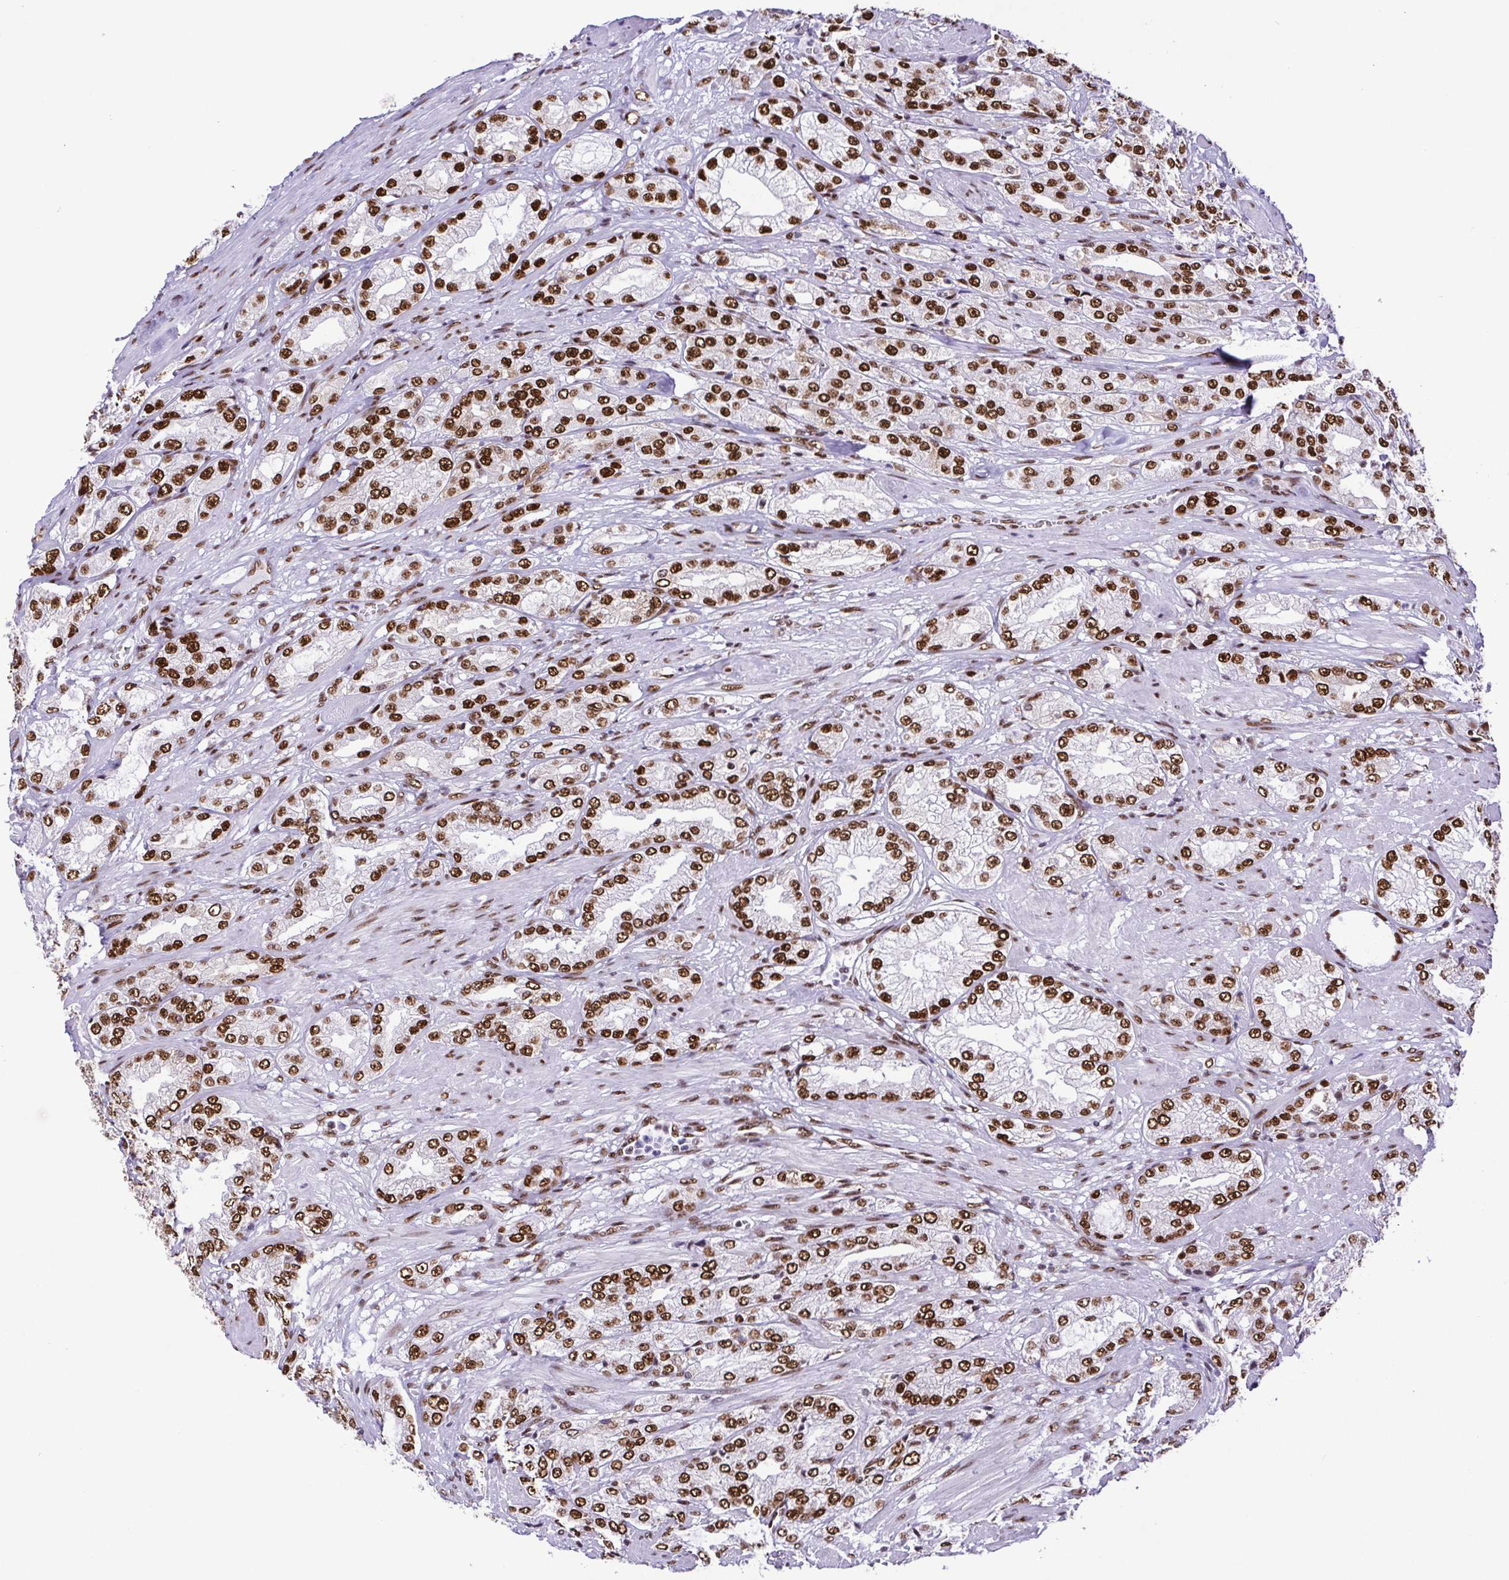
{"staining": {"intensity": "strong", "quantity": ">75%", "location": "nuclear"}, "tissue": "prostate cancer", "cell_type": "Tumor cells", "image_type": "cancer", "snomed": [{"axis": "morphology", "description": "Adenocarcinoma, High grade"}, {"axis": "topography", "description": "Prostate"}], "caption": "A photomicrograph showing strong nuclear positivity in about >75% of tumor cells in high-grade adenocarcinoma (prostate), as visualized by brown immunohistochemical staining.", "gene": "TRIM28", "patient": {"sex": "male", "age": 68}}